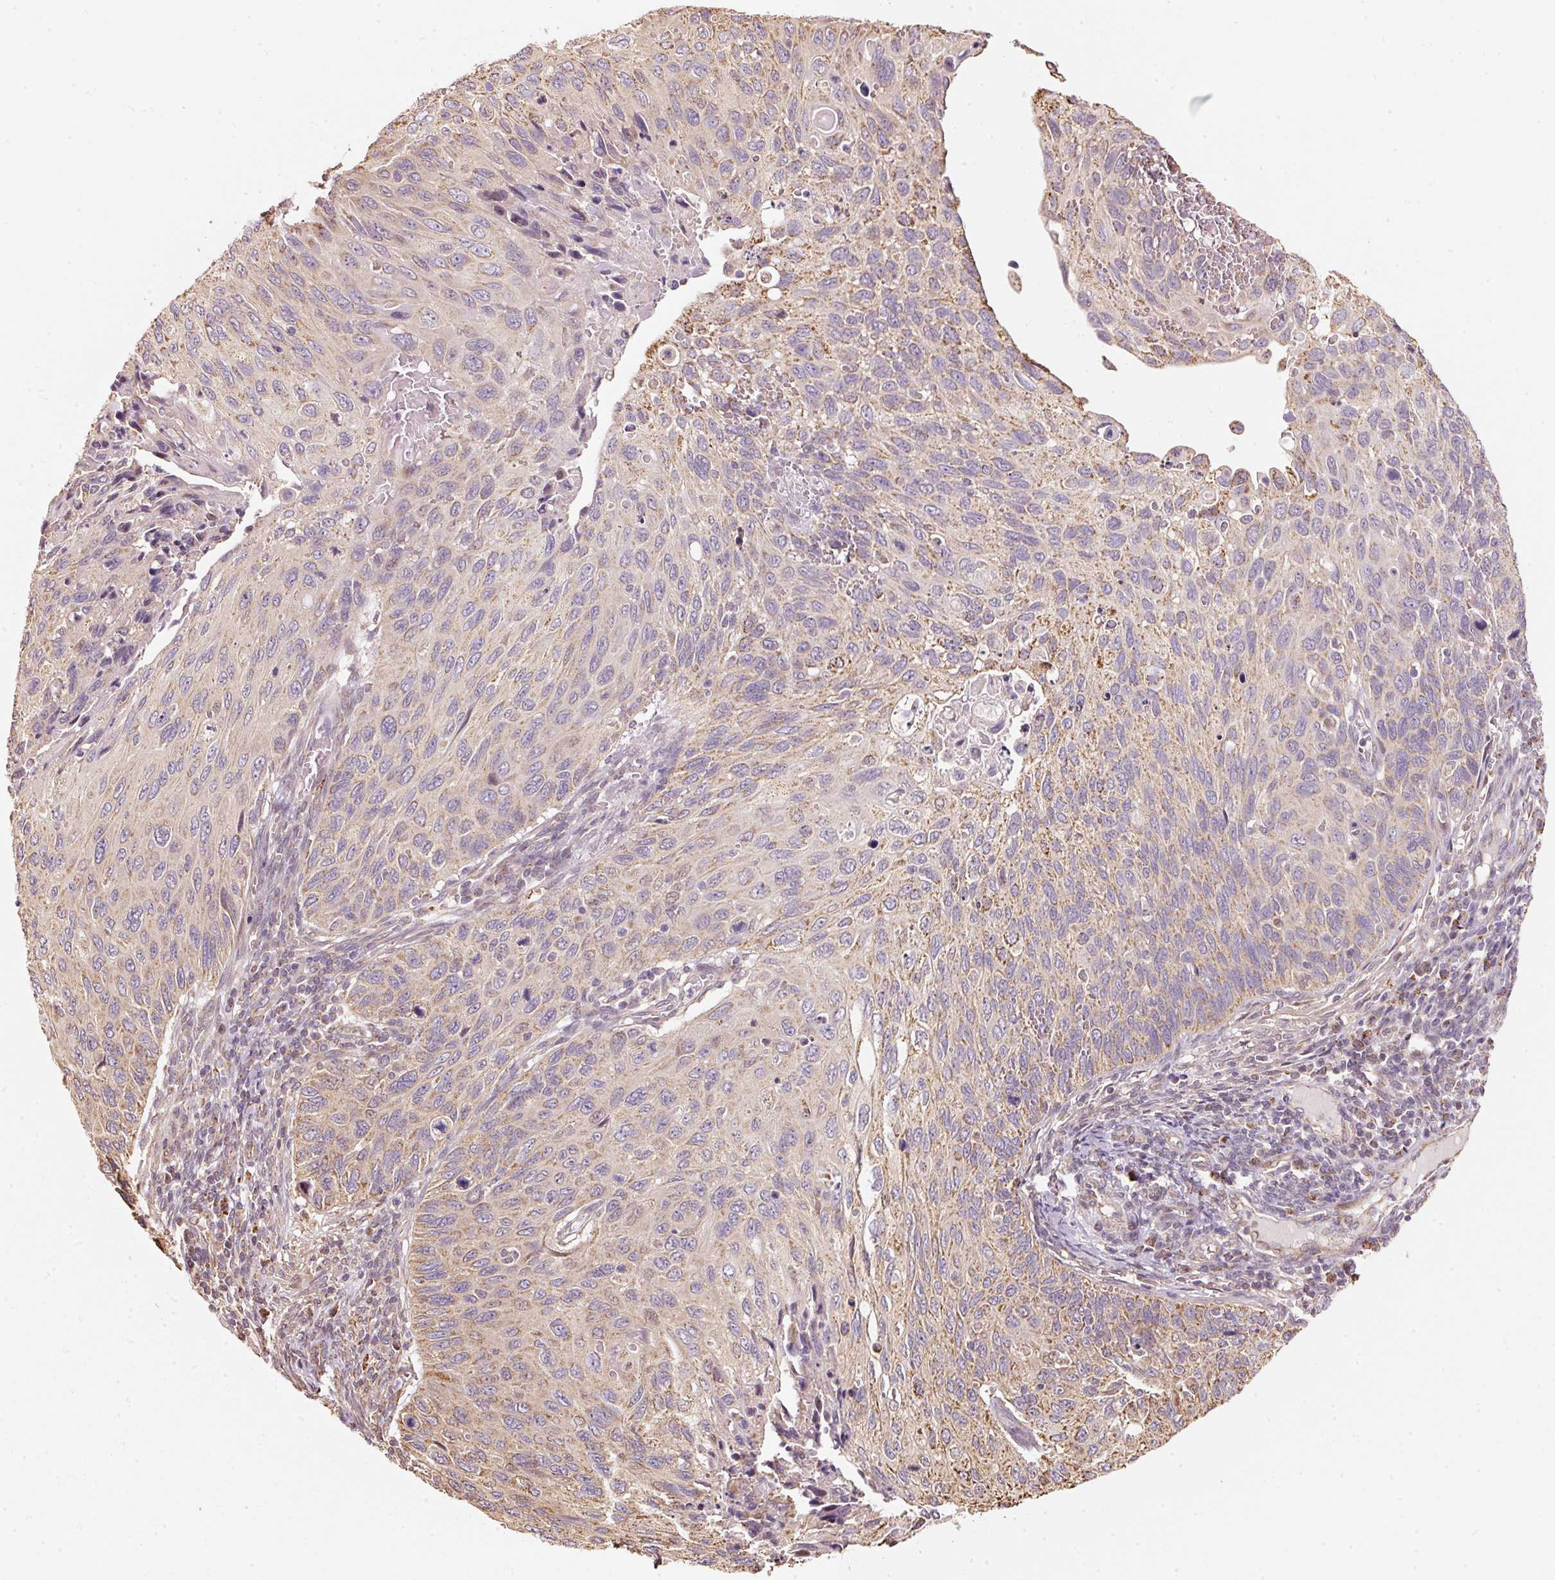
{"staining": {"intensity": "moderate", "quantity": "25%-75%", "location": "cytoplasmic/membranous"}, "tissue": "cervical cancer", "cell_type": "Tumor cells", "image_type": "cancer", "snomed": [{"axis": "morphology", "description": "Squamous cell carcinoma, NOS"}, {"axis": "topography", "description": "Cervix"}], "caption": "A brown stain labels moderate cytoplasmic/membranous expression of a protein in human squamous cell carcinoma (cervical) tumor cells.", "gene": "RAB35", "patient": {"sex": "female", "age": 70}}